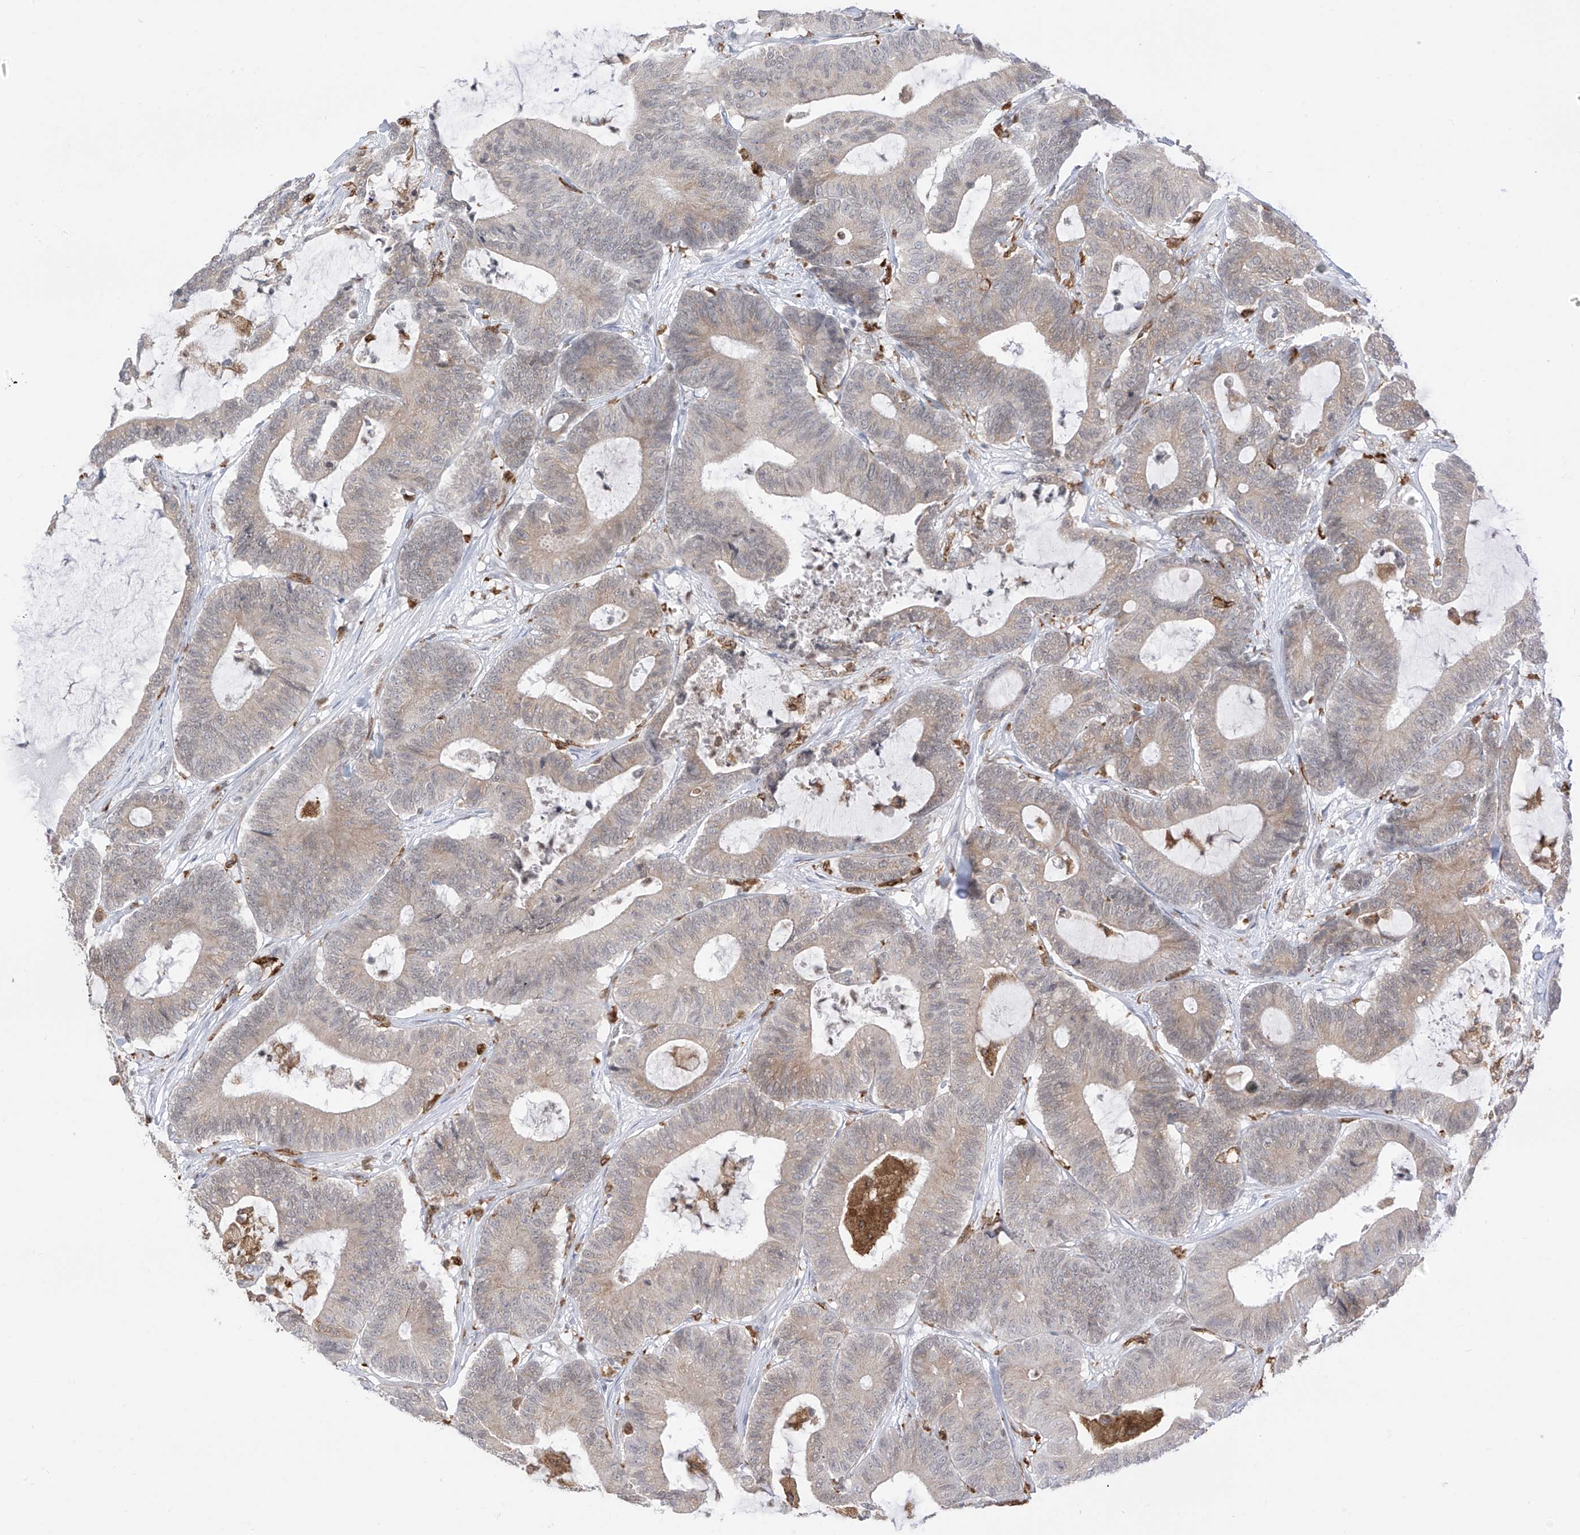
{"staining": {"intensity": "weak", "quantity": "<25%", "location": "cytoplasmic/membranous"}, "tissue": "colorectal cancer", "cell_type": "Tumor cells", "image_type": "cancer", "snomed": [{"axis": "morphology", "description": "Adenocarcinoma, NOS"}, {"axis": "topography", "description": "Colon"}], "caption": "DAB immunohistochemical staining of colorectal cancer exhibits no significant expression in tumor cells. (DAB immunohistochemistry visualized using brightfield microscopy, high magnification).", "gene": "TBXAS1", "patient": {"sex": "female", "age": 84}}